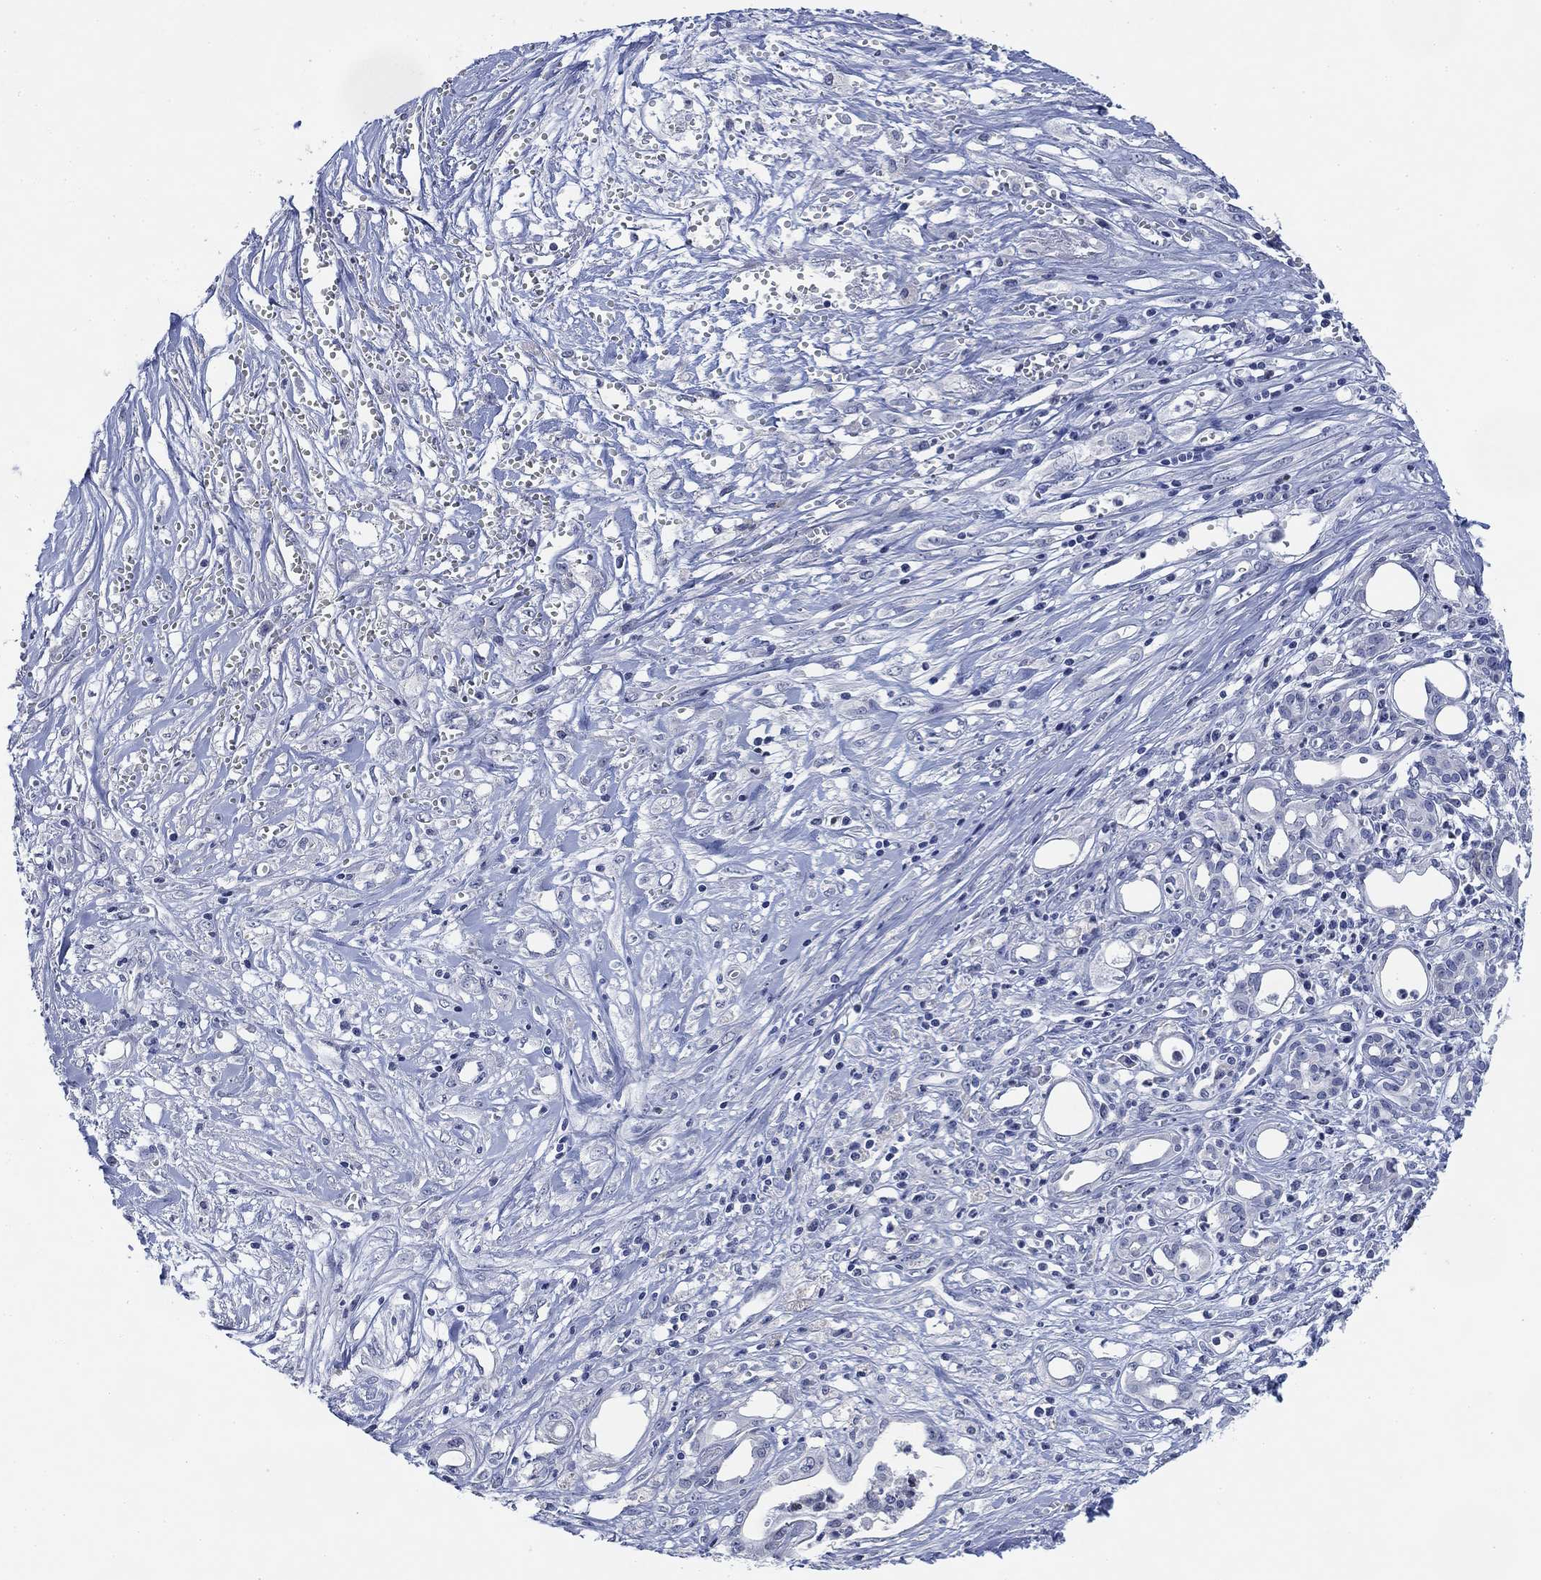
{"staining": {"intensity": "negative", "quantity": "none", "location": "none"}, "tissue": "pancreatic cancer", "cell_type": "Tumor cells", "image_type": "cancer", "snomed": [{"axis": "morphology", "description": "Adenocarcinoma, NOS"}, {"axis": "topography", "description": "Pancreas"}], "caption": "Immunohistochemistry micrograph of adenocarcinoma (pancreatic) stained for a protein (brown), which displays no positivity in tumor cells.", "gene": "DAZL", "patient": {"sex": "male", "age": 71}}